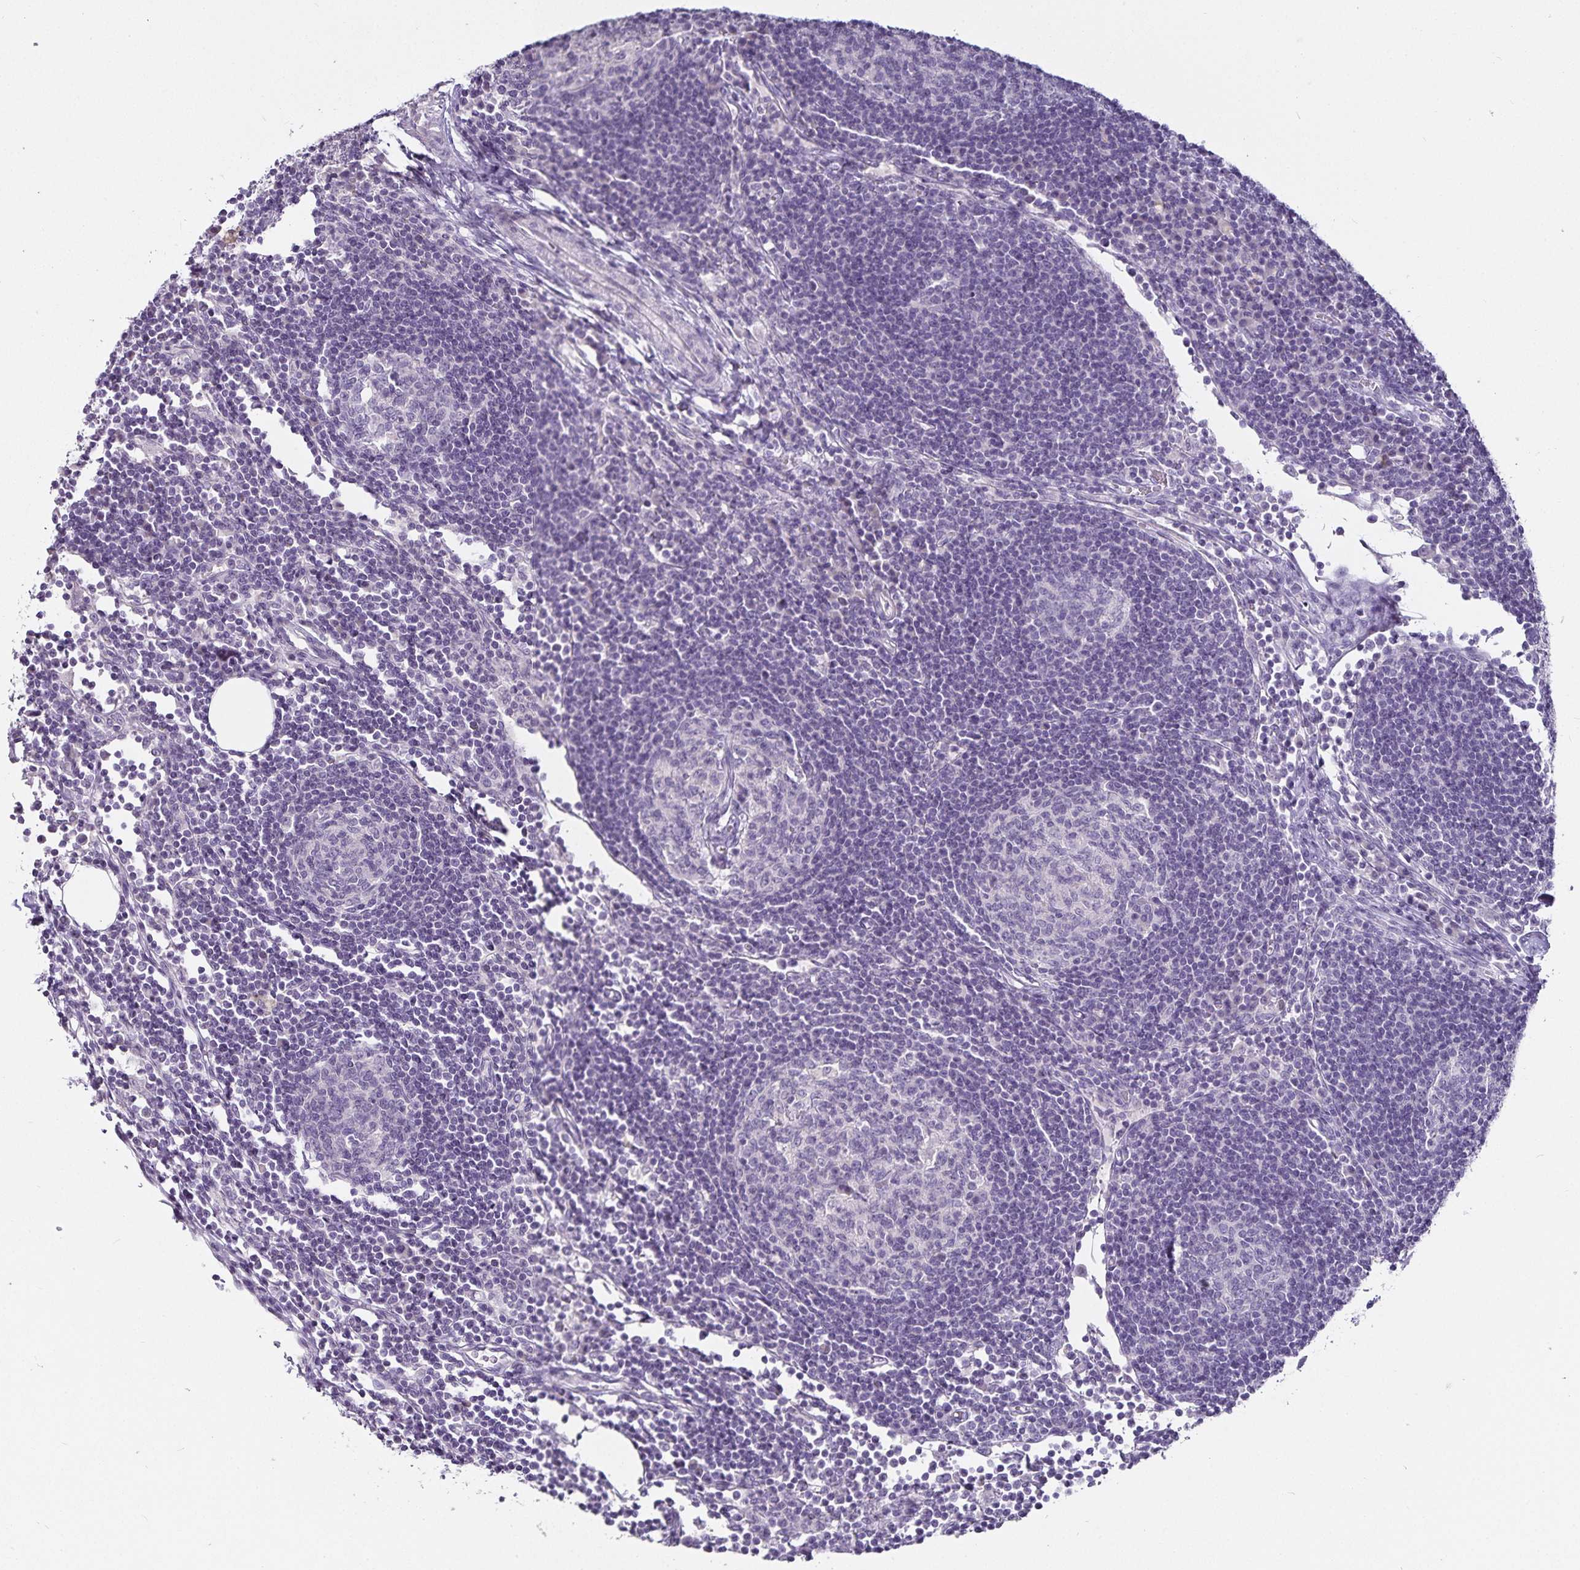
{"staining": {"intensity": "negative", "quantity": "none", "location": "none"}, "tissue": "lymph node", "cell_type": "Germinal center cells", "image_type": "normal", "snomed": [{"axis": "morphology", "description": "Normal tissue, NOS"}, {"axis": "topography", "description": "Lymph node"}], "caption": "High magnification brightfield microscopy of normal lymph node stained with DAB (3,3'-diaminobenzidine) (brown) and counterstained with hematoxylin (blue): germinal center cells show no significant positivity. (Stains: DAB immunohistochemistry with hematoxylin counter stain, Microscopy: brightfield microscopy at high magnification).", "gene": "CA12", "patient": {"sex": "male", "age": 67}}